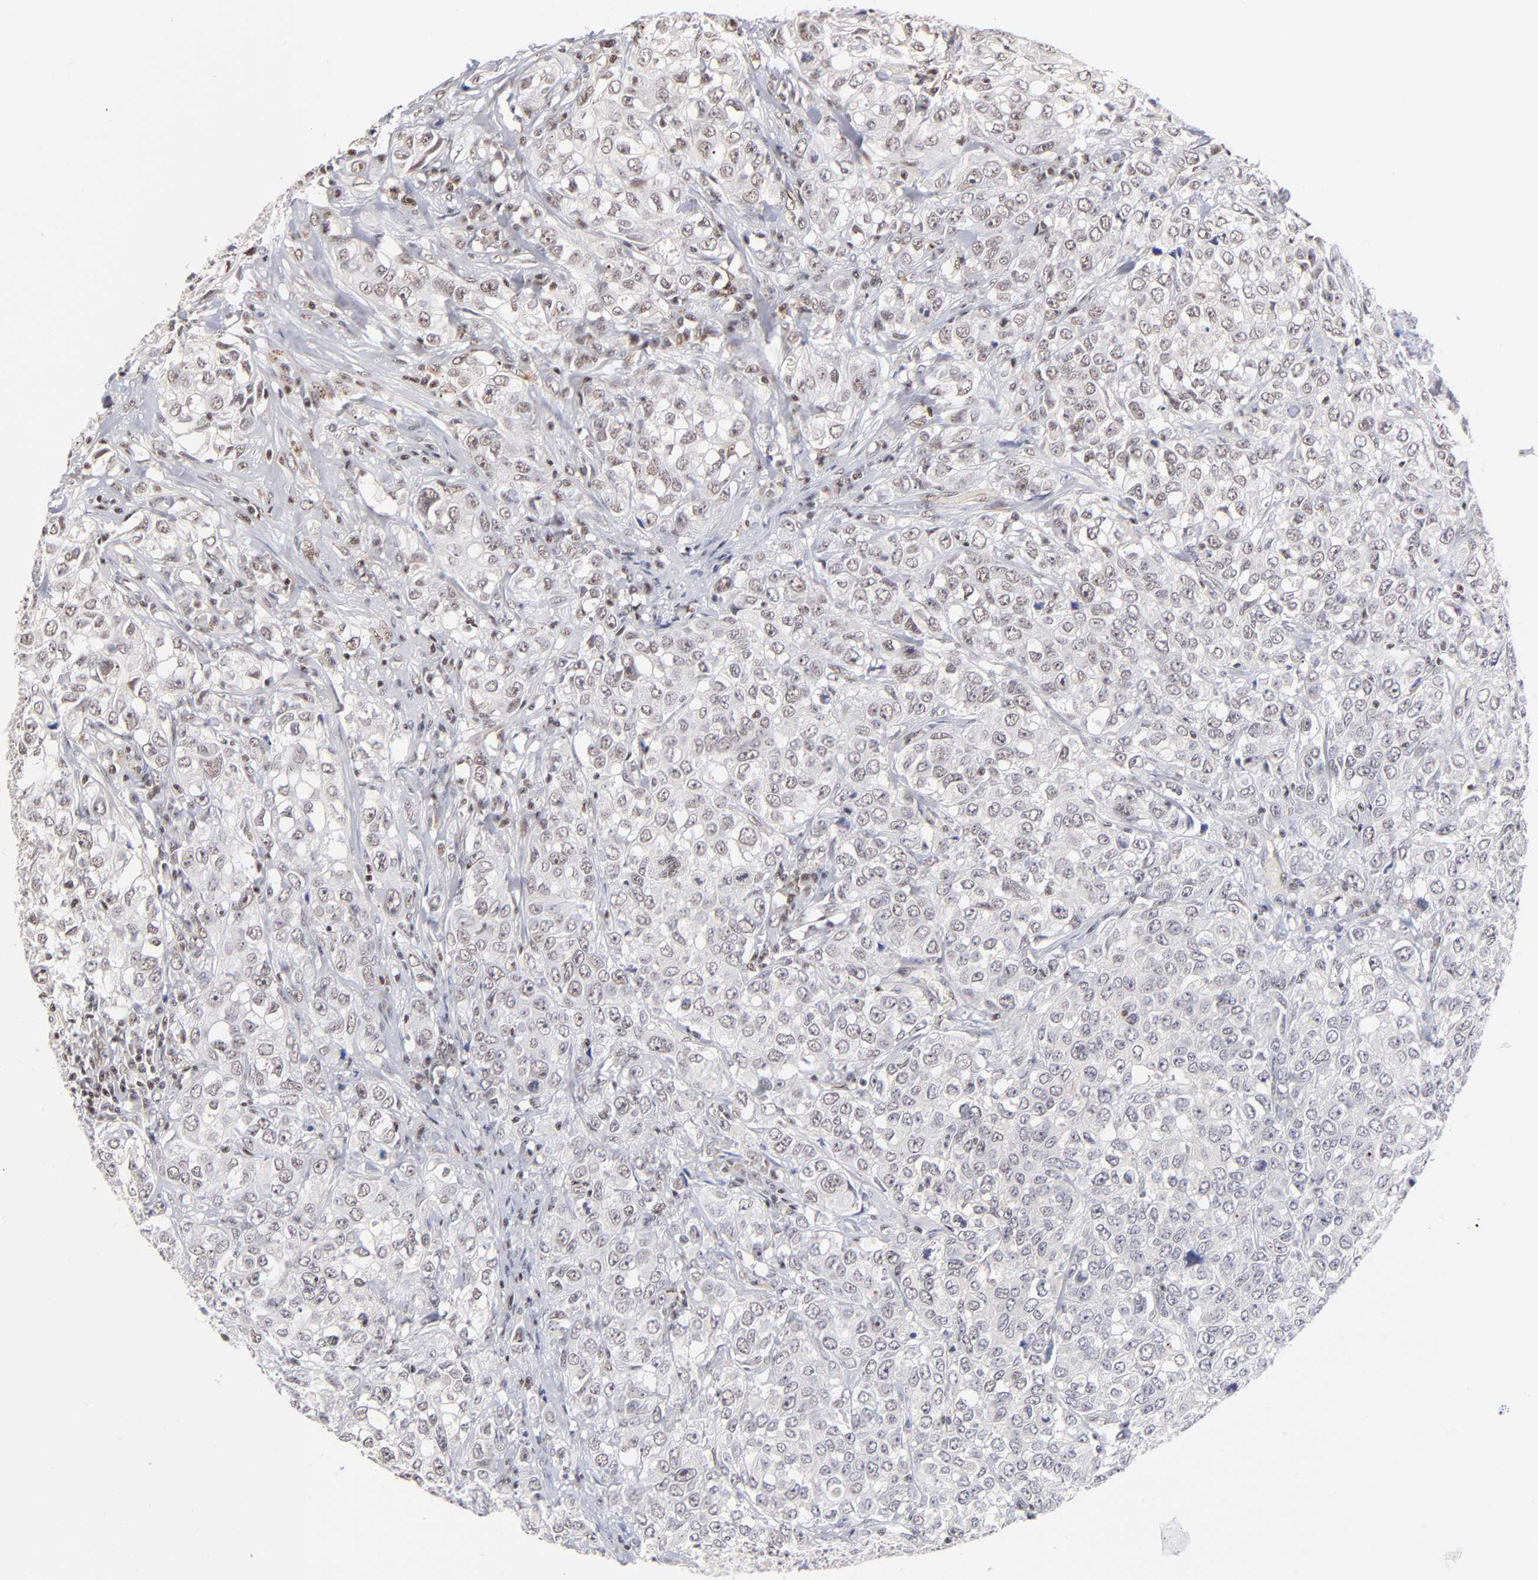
{"staining": {"intensity": "weak", "quantity": "<25%", "location": "nuclear"}, "tissue": "urothelial cancer", "cell_type": "Tumor cells", "image_type": "cancer", "snomed": [{"axis": "morphology", "description": "Urothelial carcinoma, High grade"}, {"axis": "topography", "description": "Urinary bladder"}], "caption": "Urothelial carcinoma (high-grade) stained for a protein using immunohistochemistry (IHC) demonstrates no expression tumor cells.", "gene": "GABPA", "patient": {"sex": "female", "age": 75}}